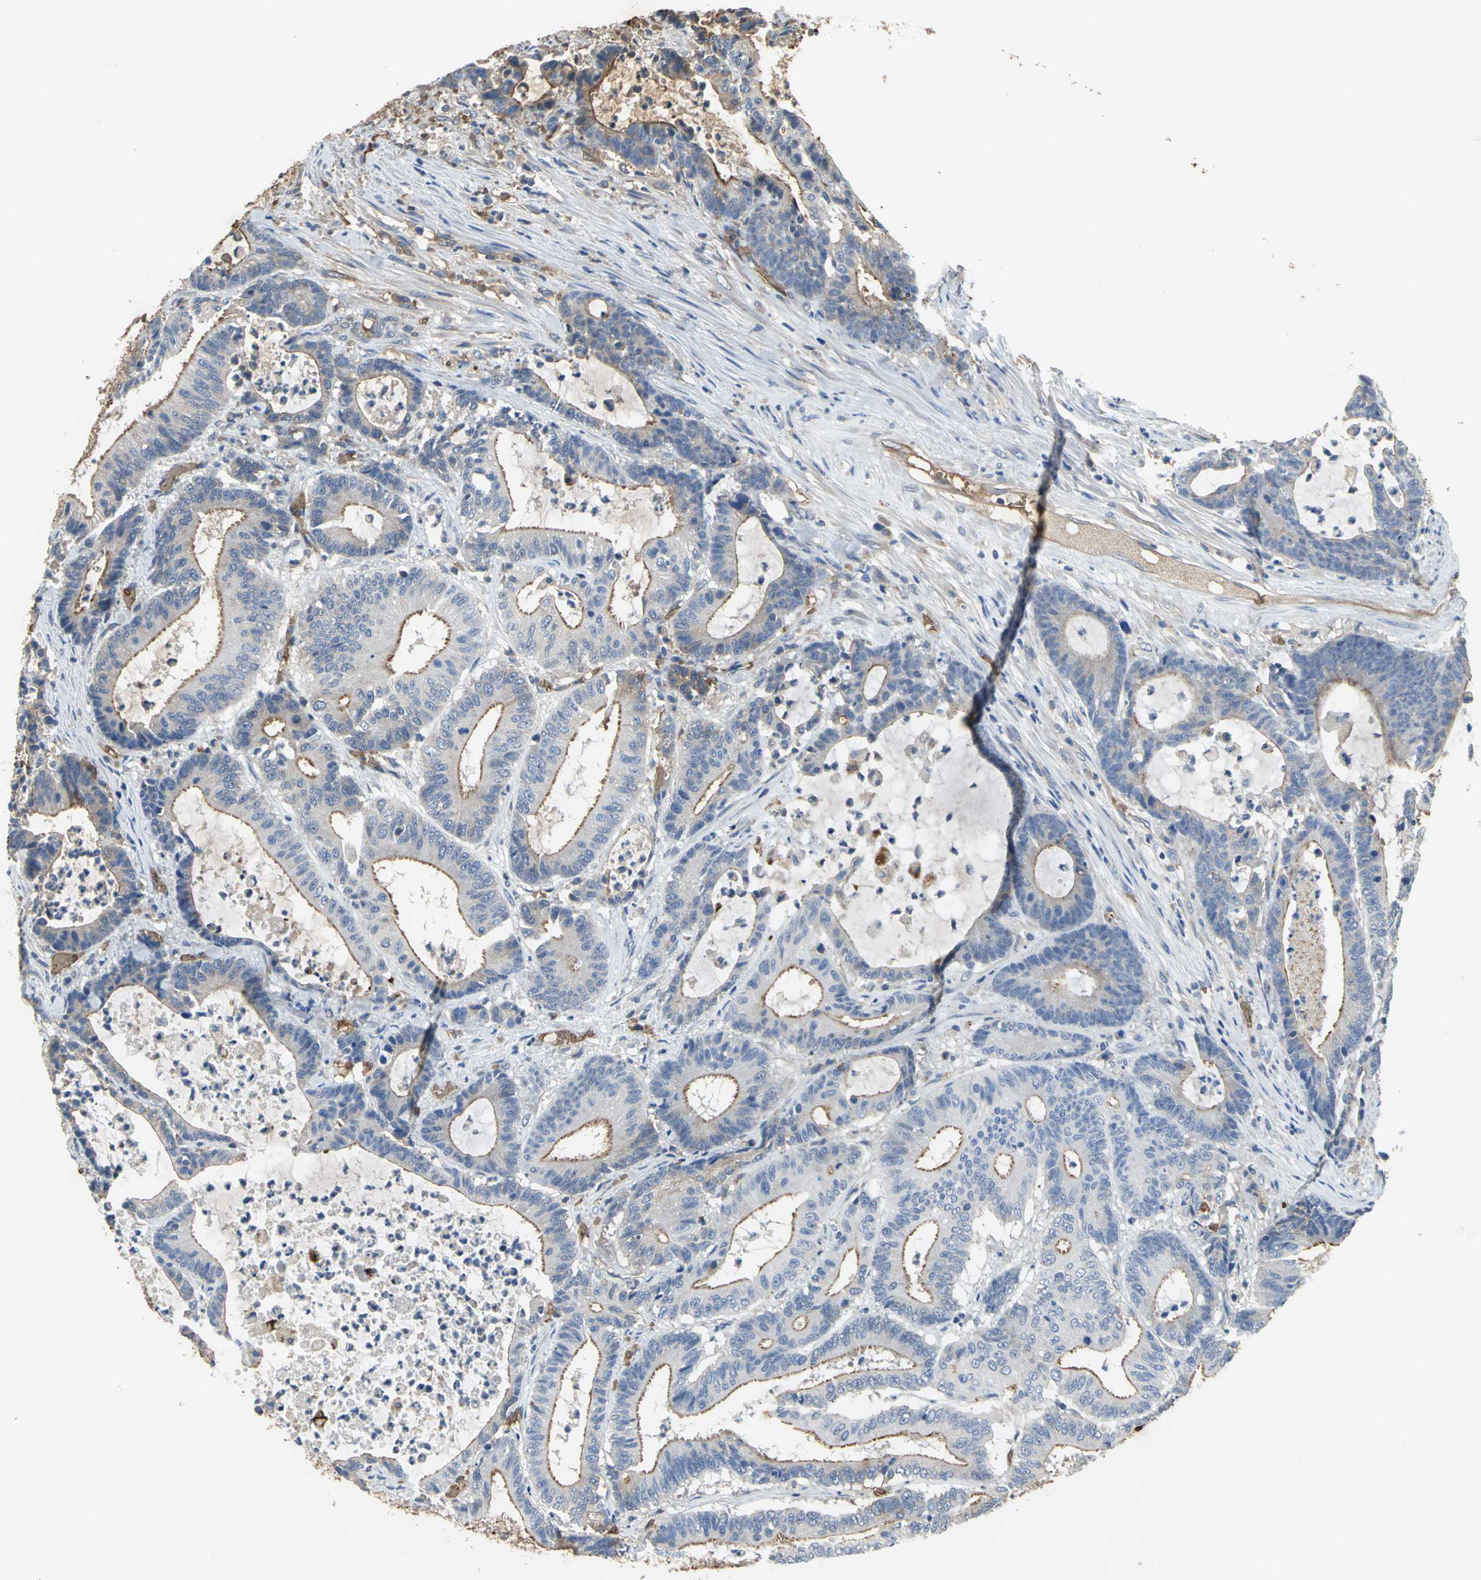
{"staining": {"intensity": "moderate", "quantity": ">75%", "location": "cytoplasmic/membranous"}, "tissue": "colorectal cancer", "cell_type": "Tumor cells", "image_type": "cancer", "snomed": [{"axis": "morphology", "description": "Adenocarcinoma, NOS"}, {"axis": "topography", "description": "Colon"}], "caption": "There is medium levels of moderate cytoplasmic/membranous staining in tumor cells of colorectal cancer (adenocarcinoma), as demonstrated by immunohistochemical staining (brown color).", "gene": "TREM1", "patient": {"sex": "female", "age": 84}}